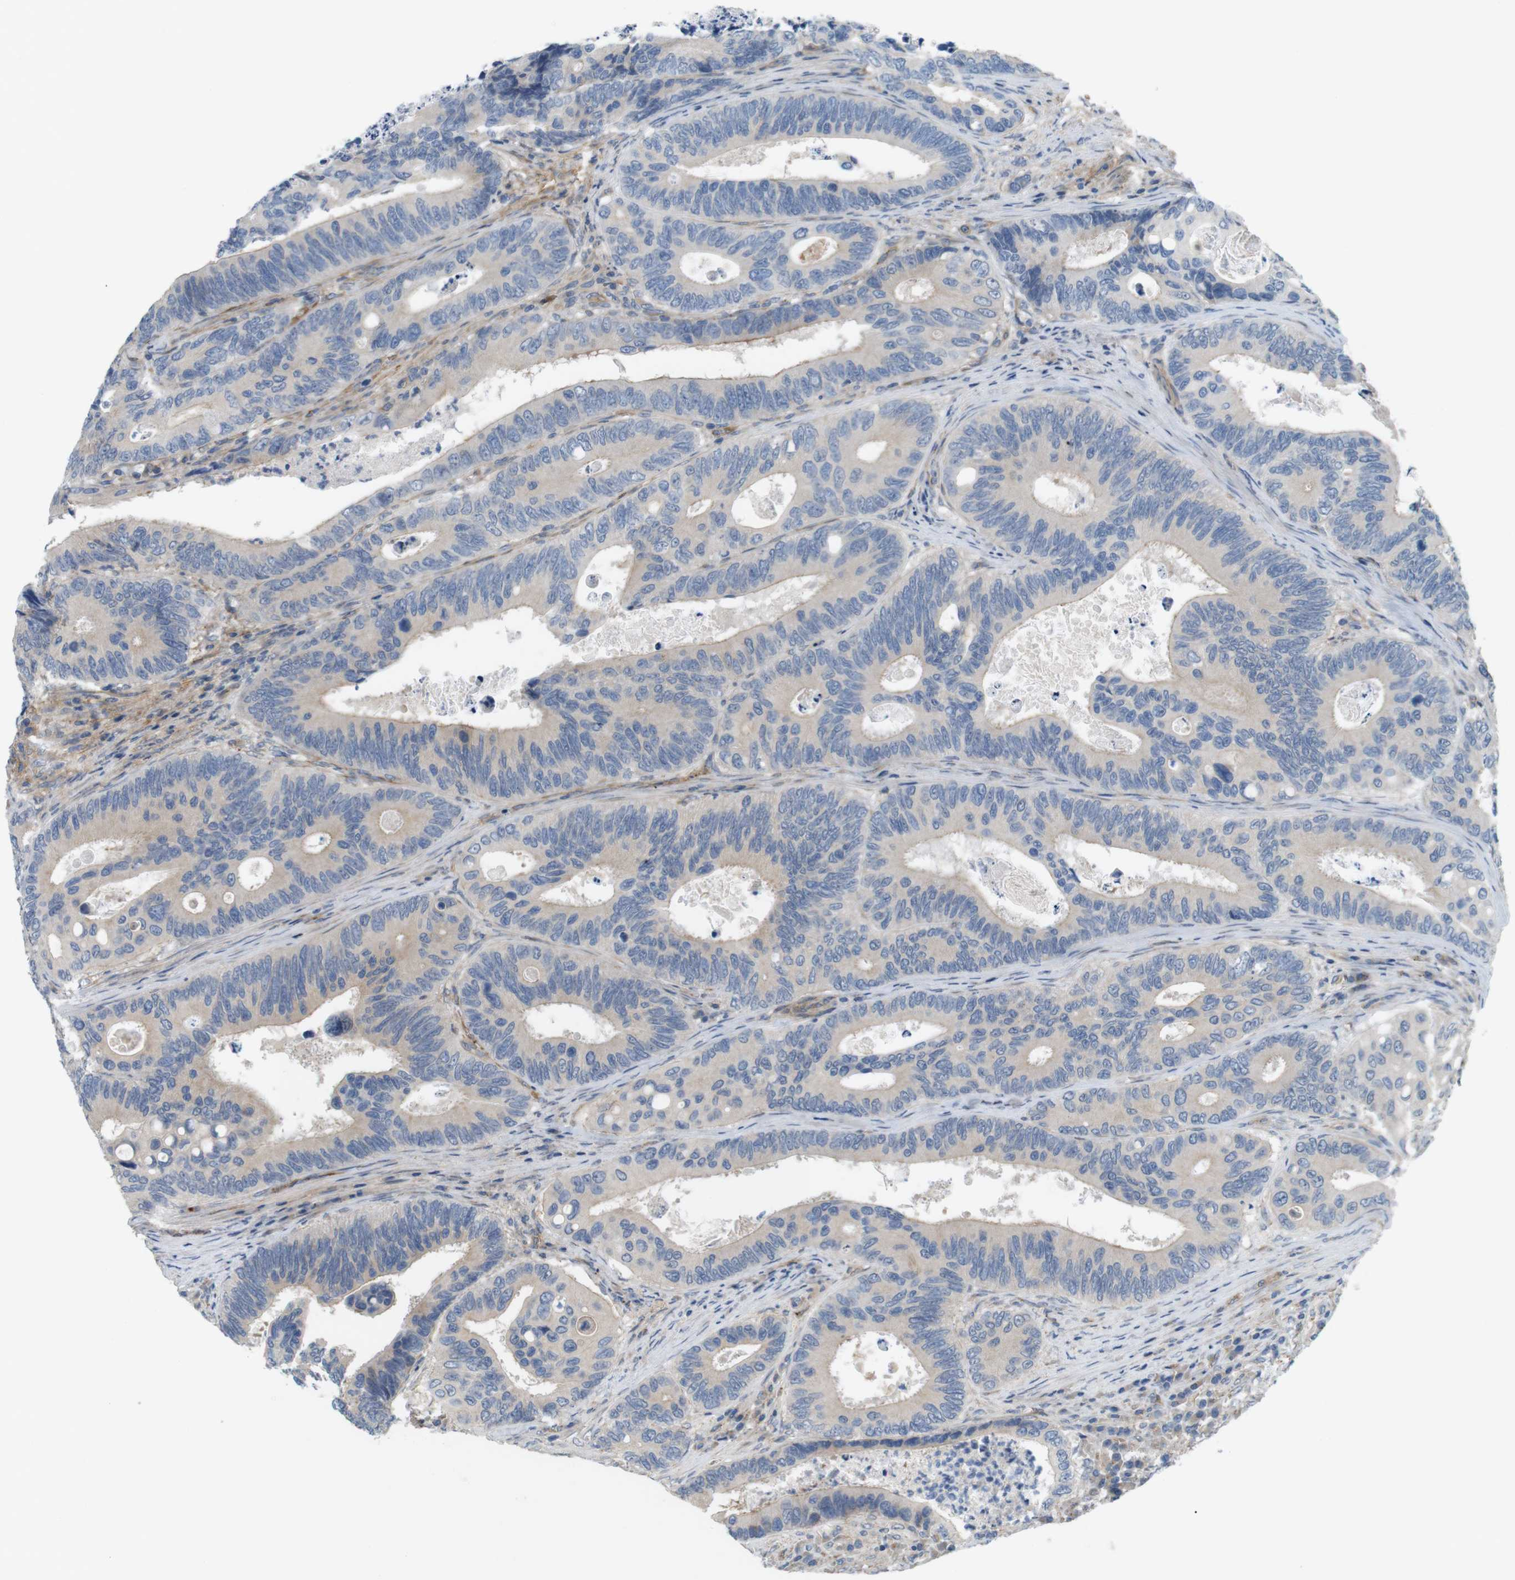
{"staining": {"intensity": "weak", "quantity": "25%-75%", "location": "cytoplasmic/membranous"}, "tissue": "colorectal cancer", "cell_type": "Tumor cells", "image_type": "cancer", "snomed": [{"axis": "morphology", "description": "Inflammation, NOS"}, {"axis": "morphology", "description": "Adenocarcinoma, NOS"}, {"axis": "topography", "description": "Colon"}], "caption": "IHC micrograph of colorectal cancer (adenocarcinoma) stained for a protein (brown), which reveals low levels of weak cytoplasmic/membranous positivity in approximately 25%-75% of tumor cells.", "gene": "BVES", "patient": {"sex": "male", "age": 72}}